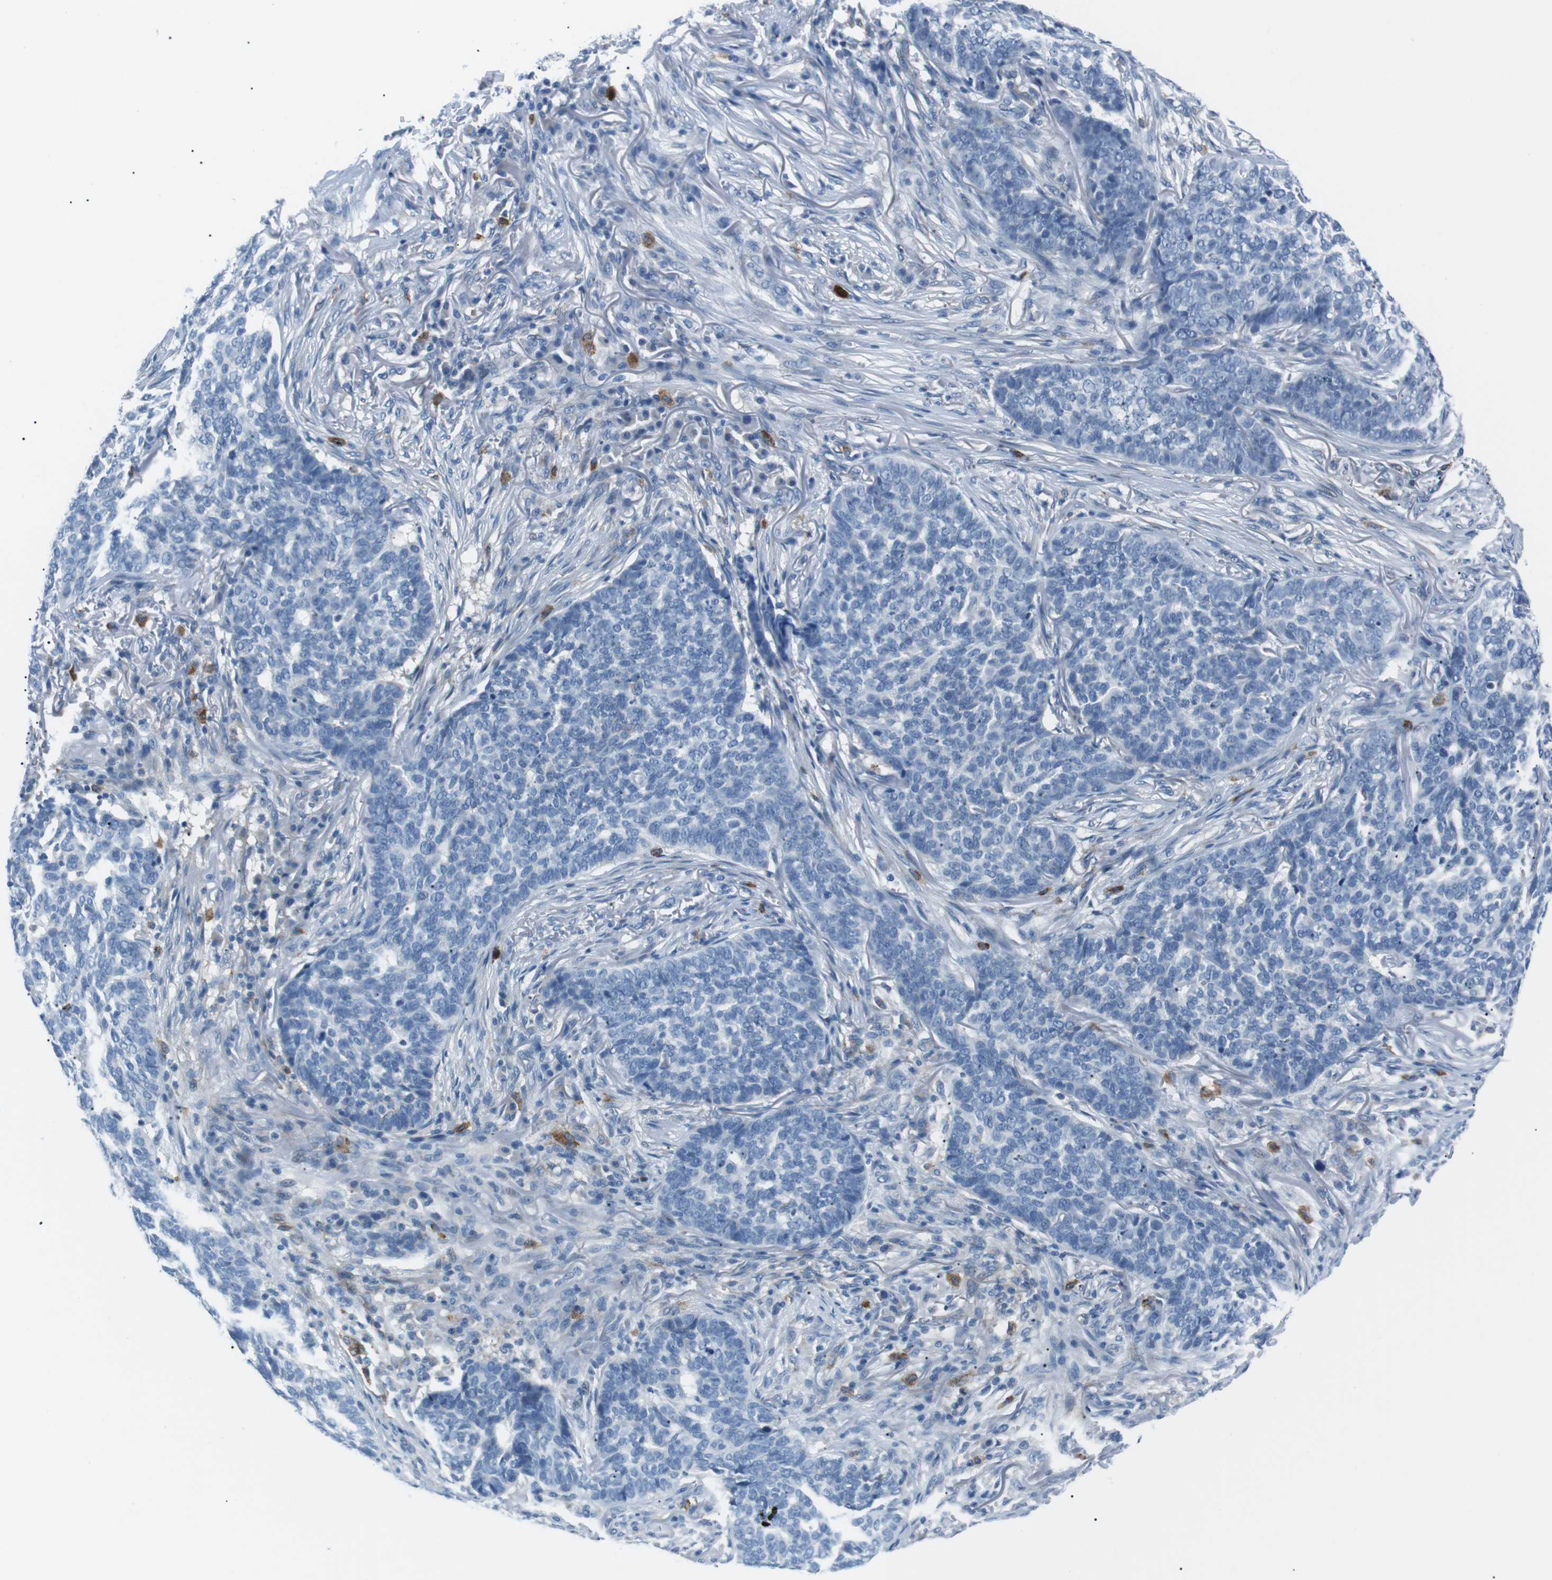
{"staining": {"intensity": "moderate", "quantity": "<25%", "location": "cytoplasmic/membranous"}, "tissue": "skin cancer", "cell_type": "Tumor cells", "image_type": "cancer", "snomed": [{"axis": "morphology", "description": "Basal cell carcinoma"}, {"axis": "topography", "description": "Skin"}], "caption": "About <25% of tumor cells in basal cell carcinoma (skin) display moderate cytoplasmic/membranous protein staining as visualized by brown immunohistochemical staining.", "gene": "CSF2RA", "patient": {"sex": "male", "age": 85}}